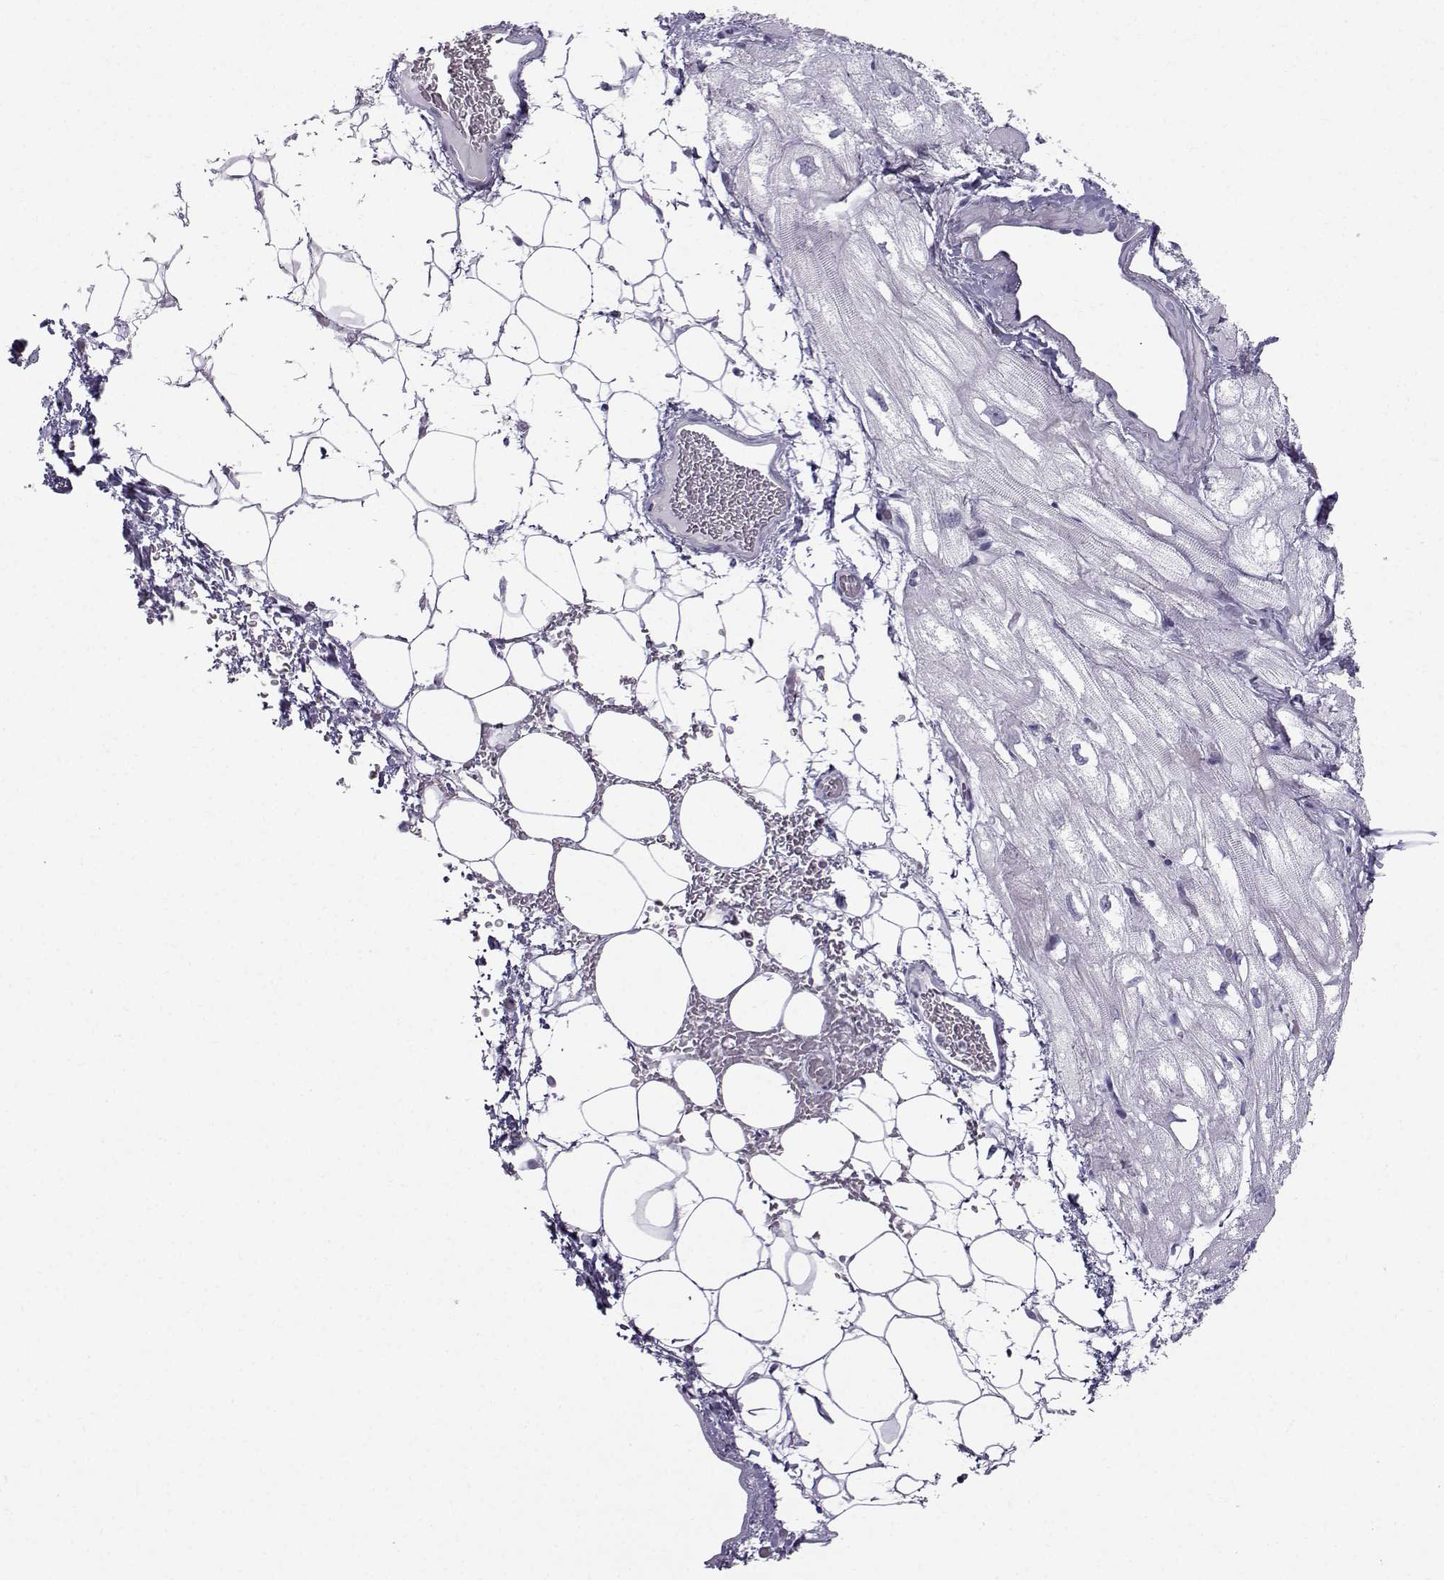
{"staining": {"intensity": "weak", "quantity": "25%-75%", "location": "cytoplasmic/membranous"}, "tissue": "heart muscle", "cell_type": "Cardiomyocytes", "image_type": "normal", "snomed": [{"axis": "morphology", "description": "Normal tissue, NOS"}, {"axis": "topography", "description": "Heart"}], "caption": "Immunohistochemistry of unremarkable human heart muscle shows low levels of weak cytoplasmic/membranous staining in about 25%-75% of cardiomyocytes.", "gene": "DMRT3", "patient": {"sex": "male", "age": 61}}